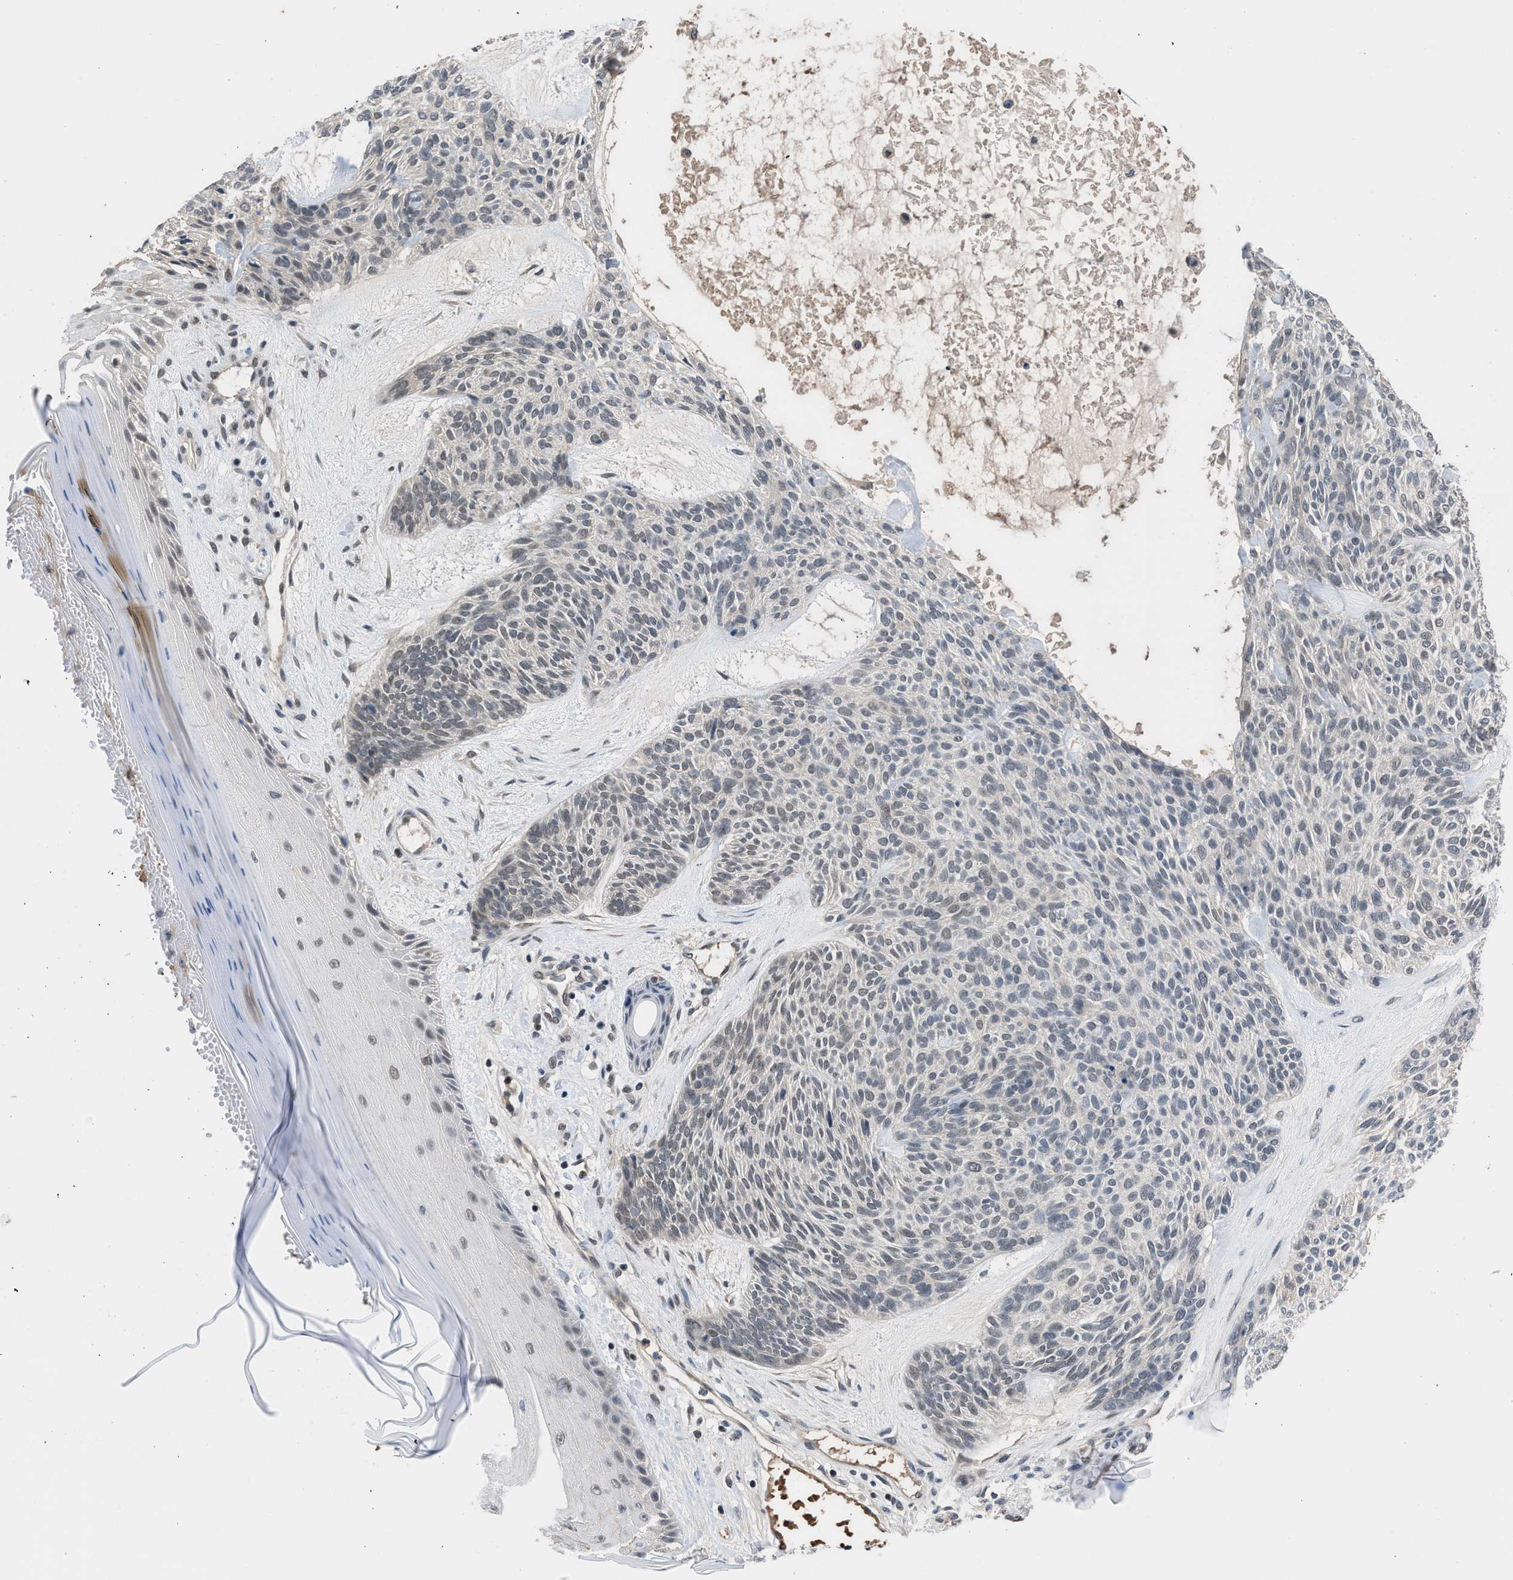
{"staining": {"intensity": "weak", "quantity": "25%-75%", "location": "nuclear"}, "tissue": "skin cancer", "cell_type": "Tumor cells", "image_type": "cancer", "snomed": [{"axis": "morphology", "description": "Basal cell carcinoma"}, {"axis": "topography", "description": "Skin"}], "caption": "Tumor cells exhibit low levels of weak nuclear staining in about 25%-75% of cells in basal cell carcinoma (skin).", "gene": "TERF2IP", "patient": {"sex": "male", "age": 55}}